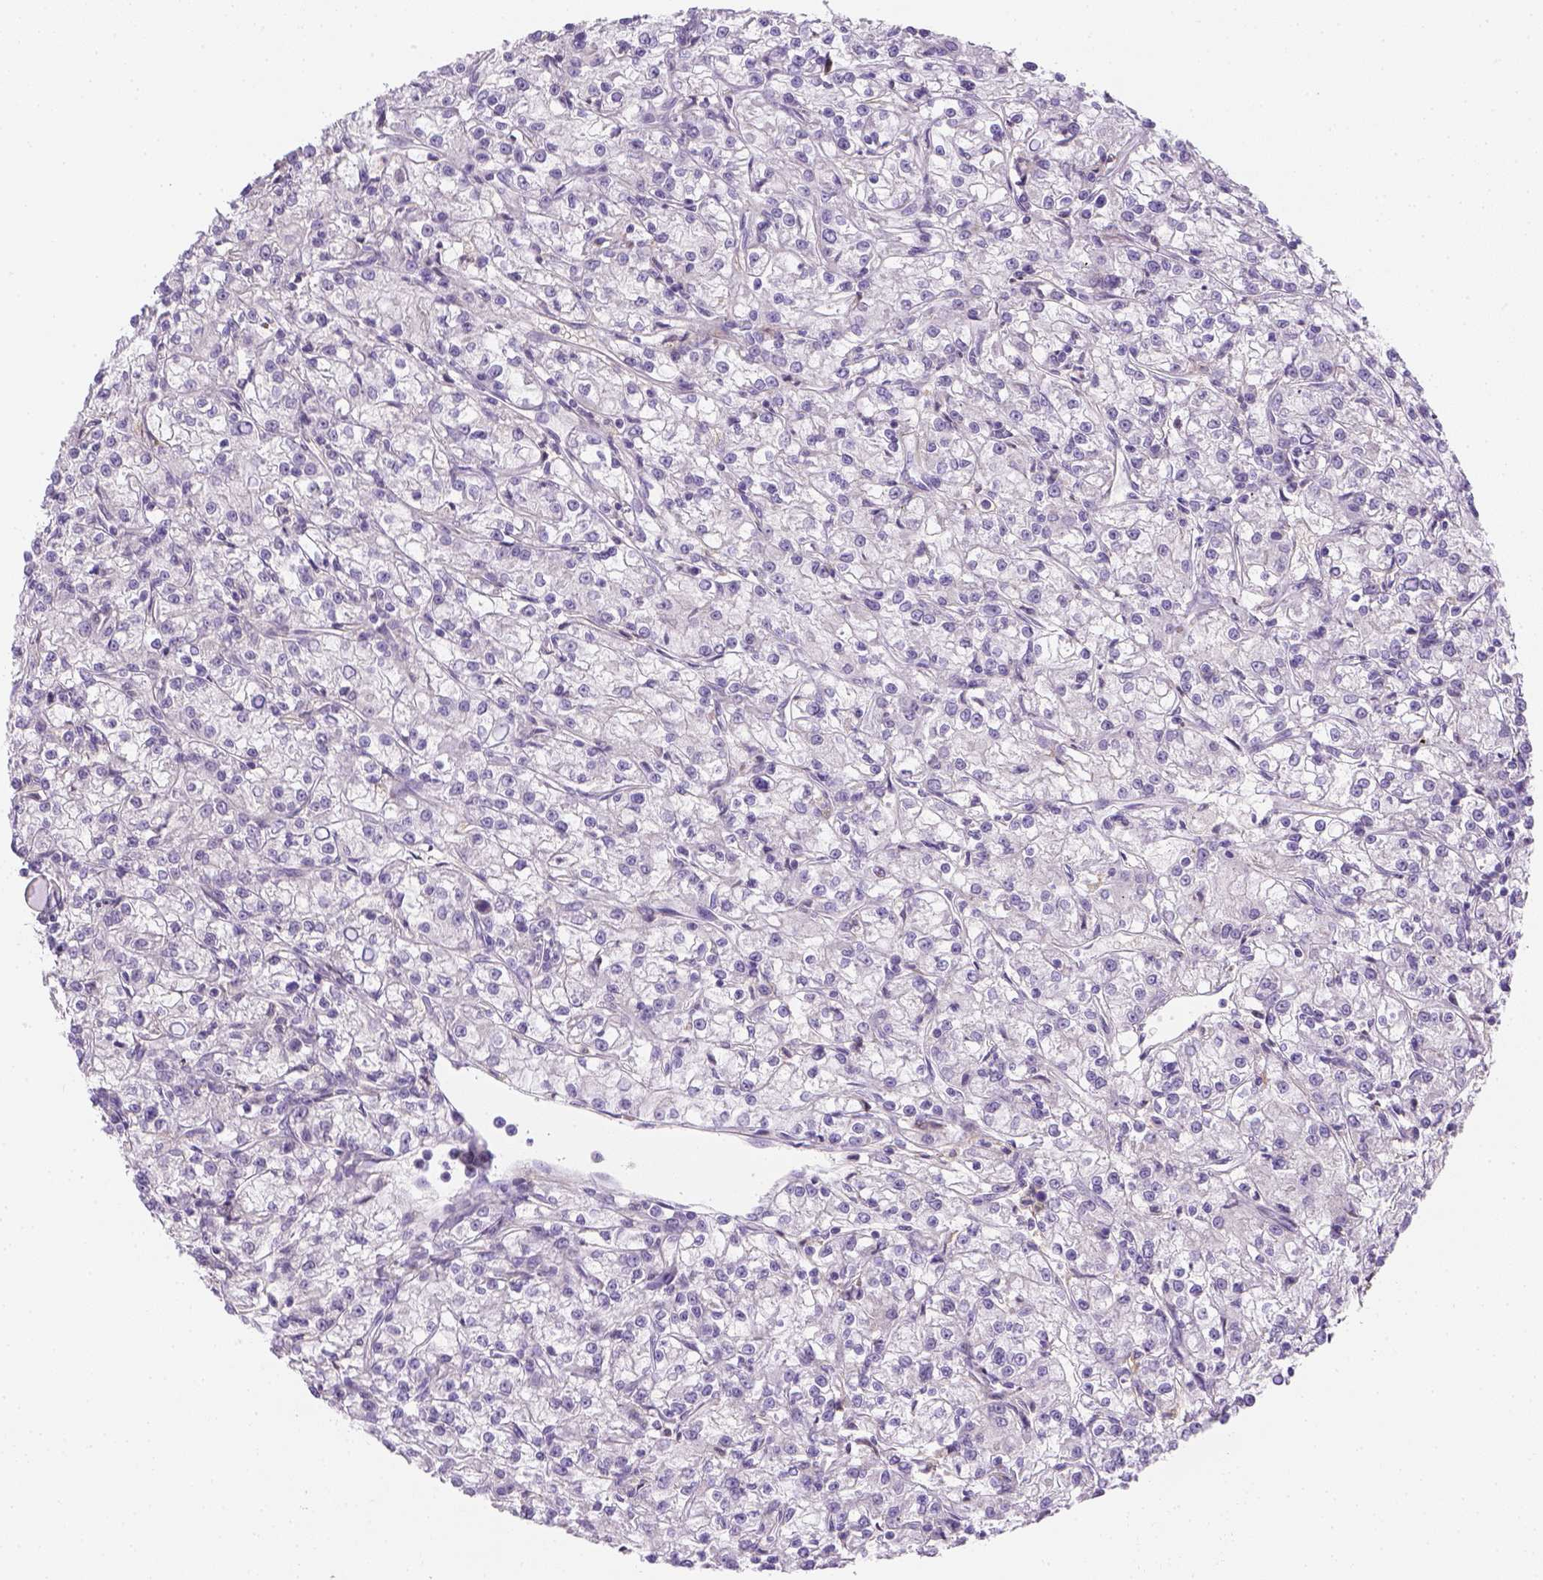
{"staining": {"intensity": "negative", "quantity": "none", "location": "none"}, "tissue": "renal cancer", "cell_type": "Tumor cells", "image_type": "cancer", "snomed": [{"axis": "morphology", "description": "Adenocarcinoma, NOS"}, {"axis": "topography", "description": "Kidney"}], "caption": "This micrograph is of adenocarcinoma (renal) stained with immunohistochemistry (IHC) to label a protein in brown with the nuclei are counter-stained blue. There is no expression in tumor cells.", "gene": "CACNB1", "patient": {"sex": "female", "age": 59}}